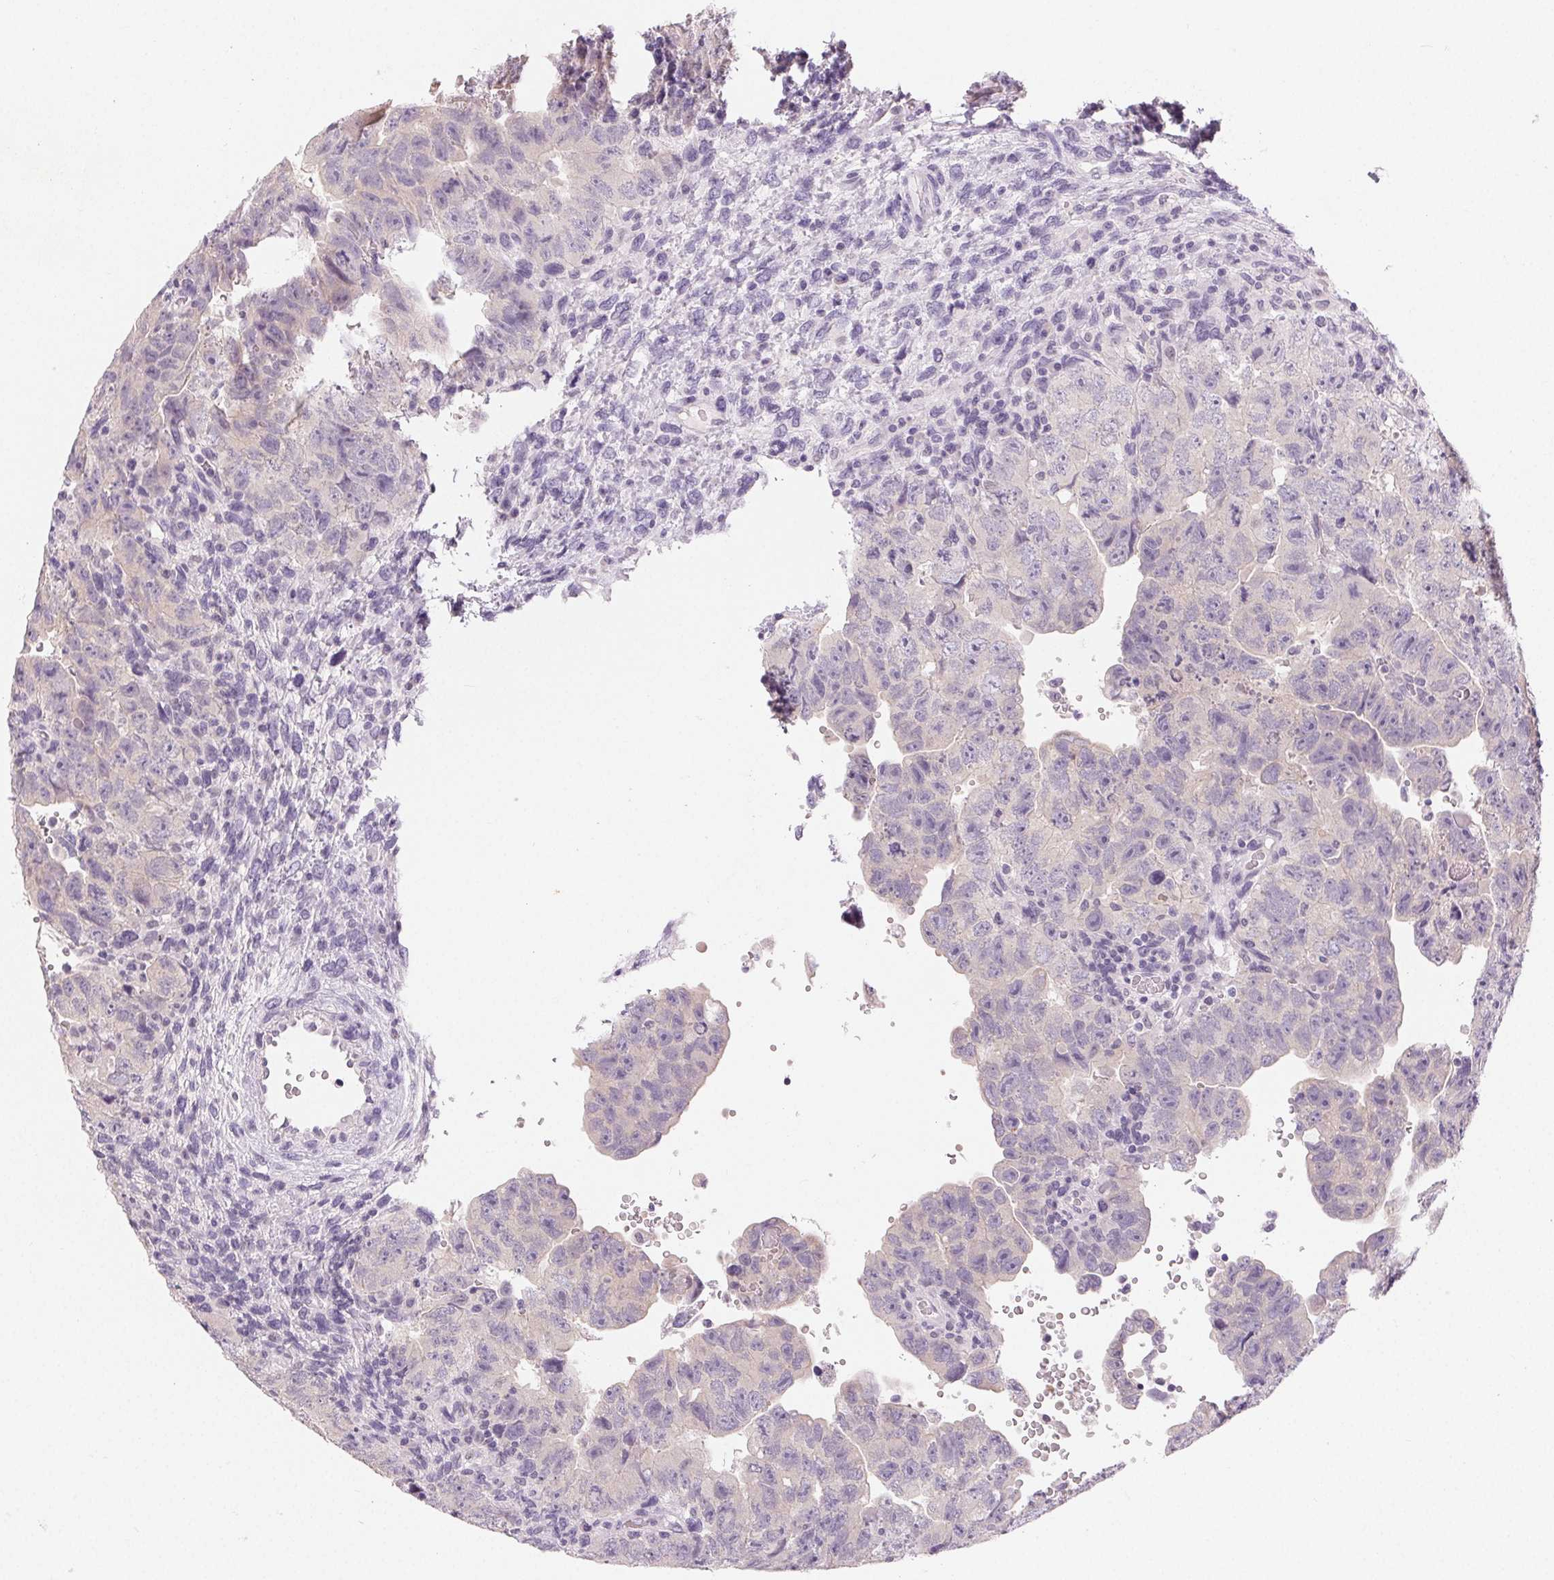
{"staining": {"intensity": "negative", "quantity": "none", "location": "none"}, "tissue": "testis cancer", "cell_type": "Tumor cells", "image_type": "cancer", "snomed": [{"axis": "morphology", "description": "Carcinoma, Embryonal, NOS"}, {"axis": "topography", "description": "Testis"}], "caption": "The micrograph demonstrates no significant positivity in tumor cells of embryonal carcinoma (testis).", "gene": "SFTPD", "patient": {"sex": "male", "age": 24}}